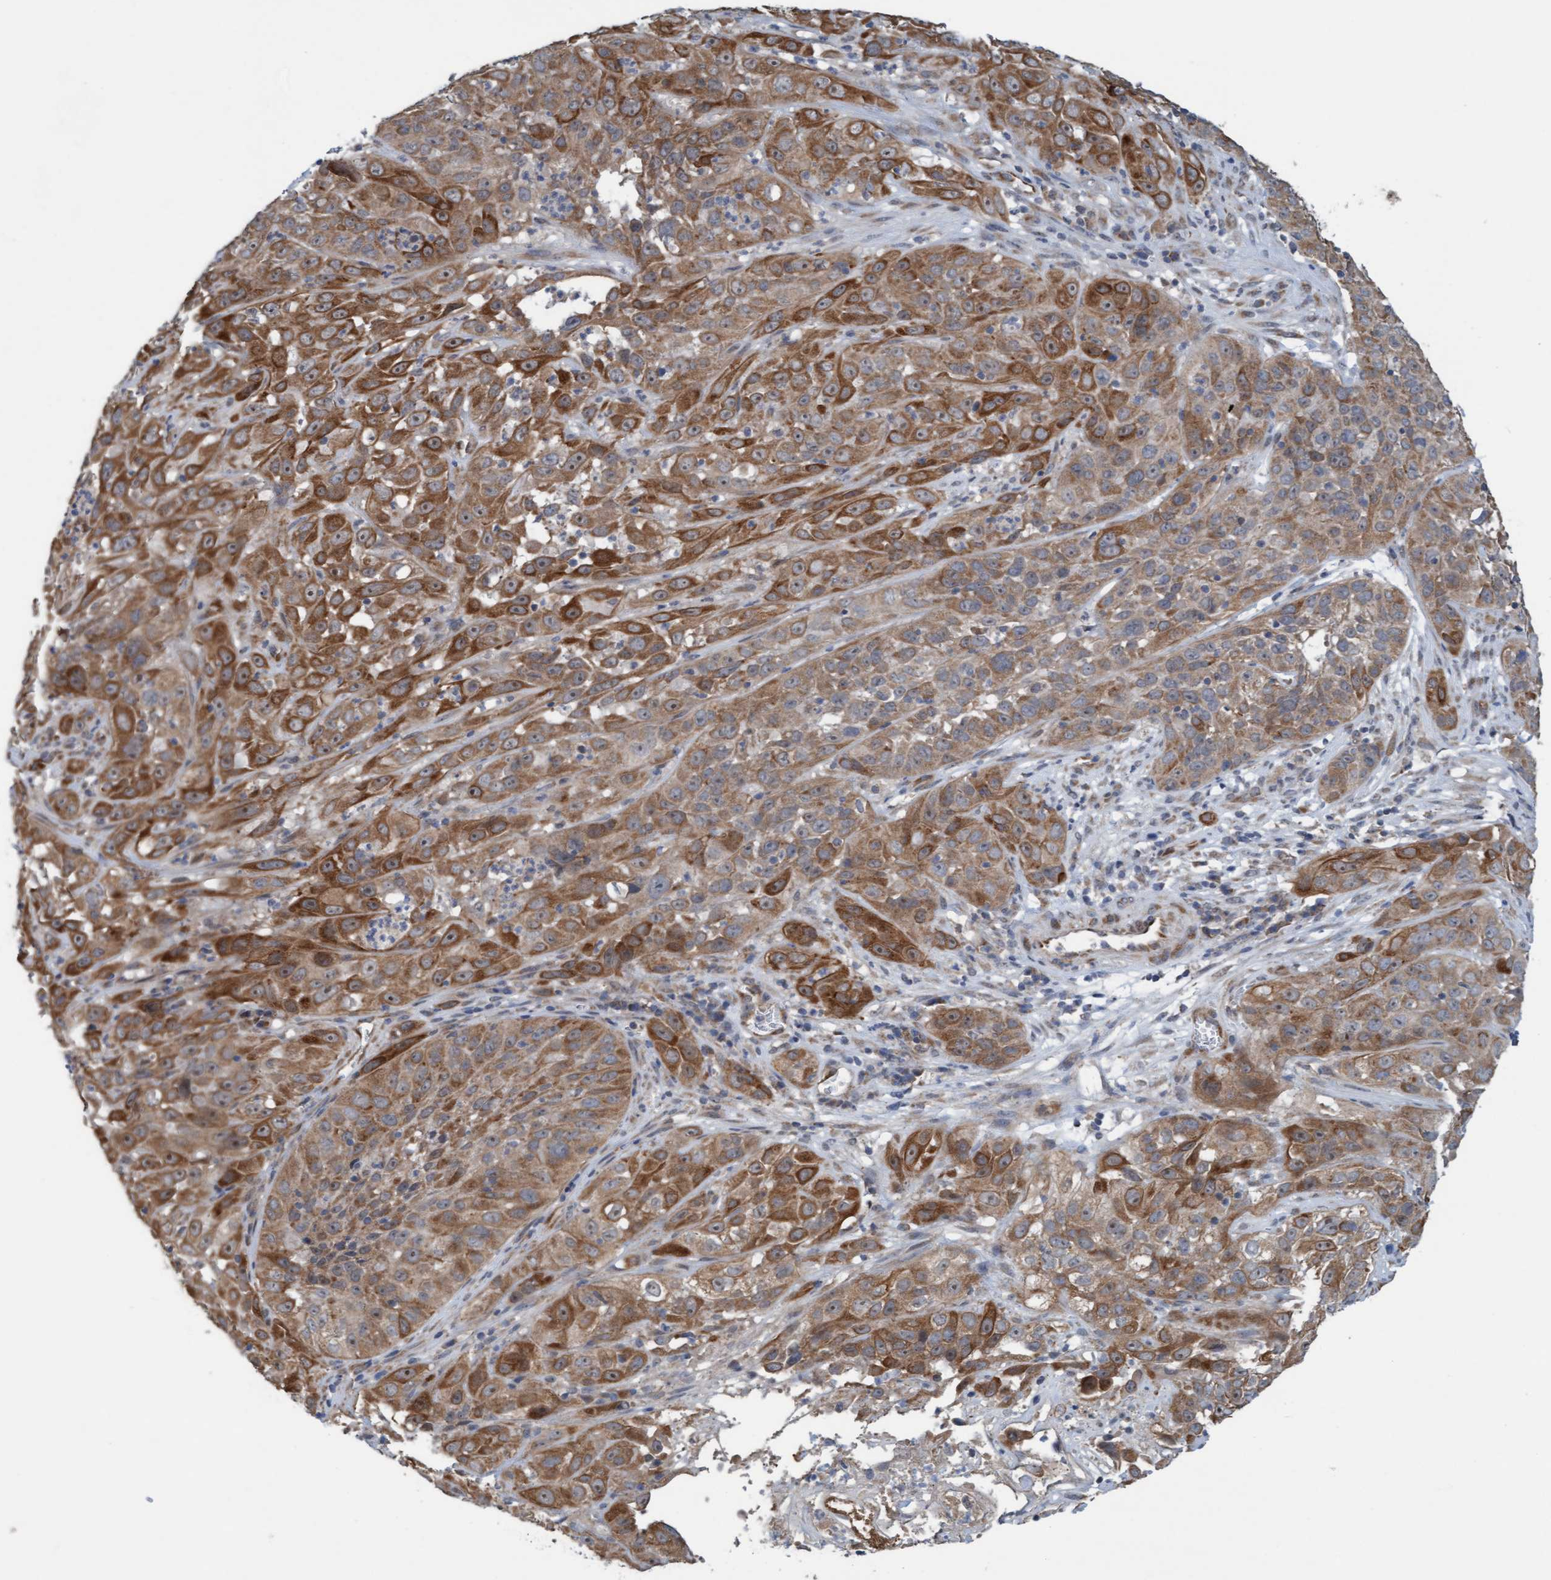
{"staining": {"intensity": "strong", "quantity": ">75%", "location": "cytoplasmic/membranous"}, "tissue": "cervical cancer", "cell_type": "Tumor cells", "image_type": "cancer", "snomed": [{"axis": "morphology", "description": "Squamous cell carcinoma, NOS"}, {"axis": "topography", "description": "Cervix"}], "caption": "Protein analysis of cervical squamous cell carcinoma tissue displays strong cytoplasmic/membranous staining in about >75% of tumor cells.", "gene": "ZNF566", "patient": {"sex": "female", "age": 32}}